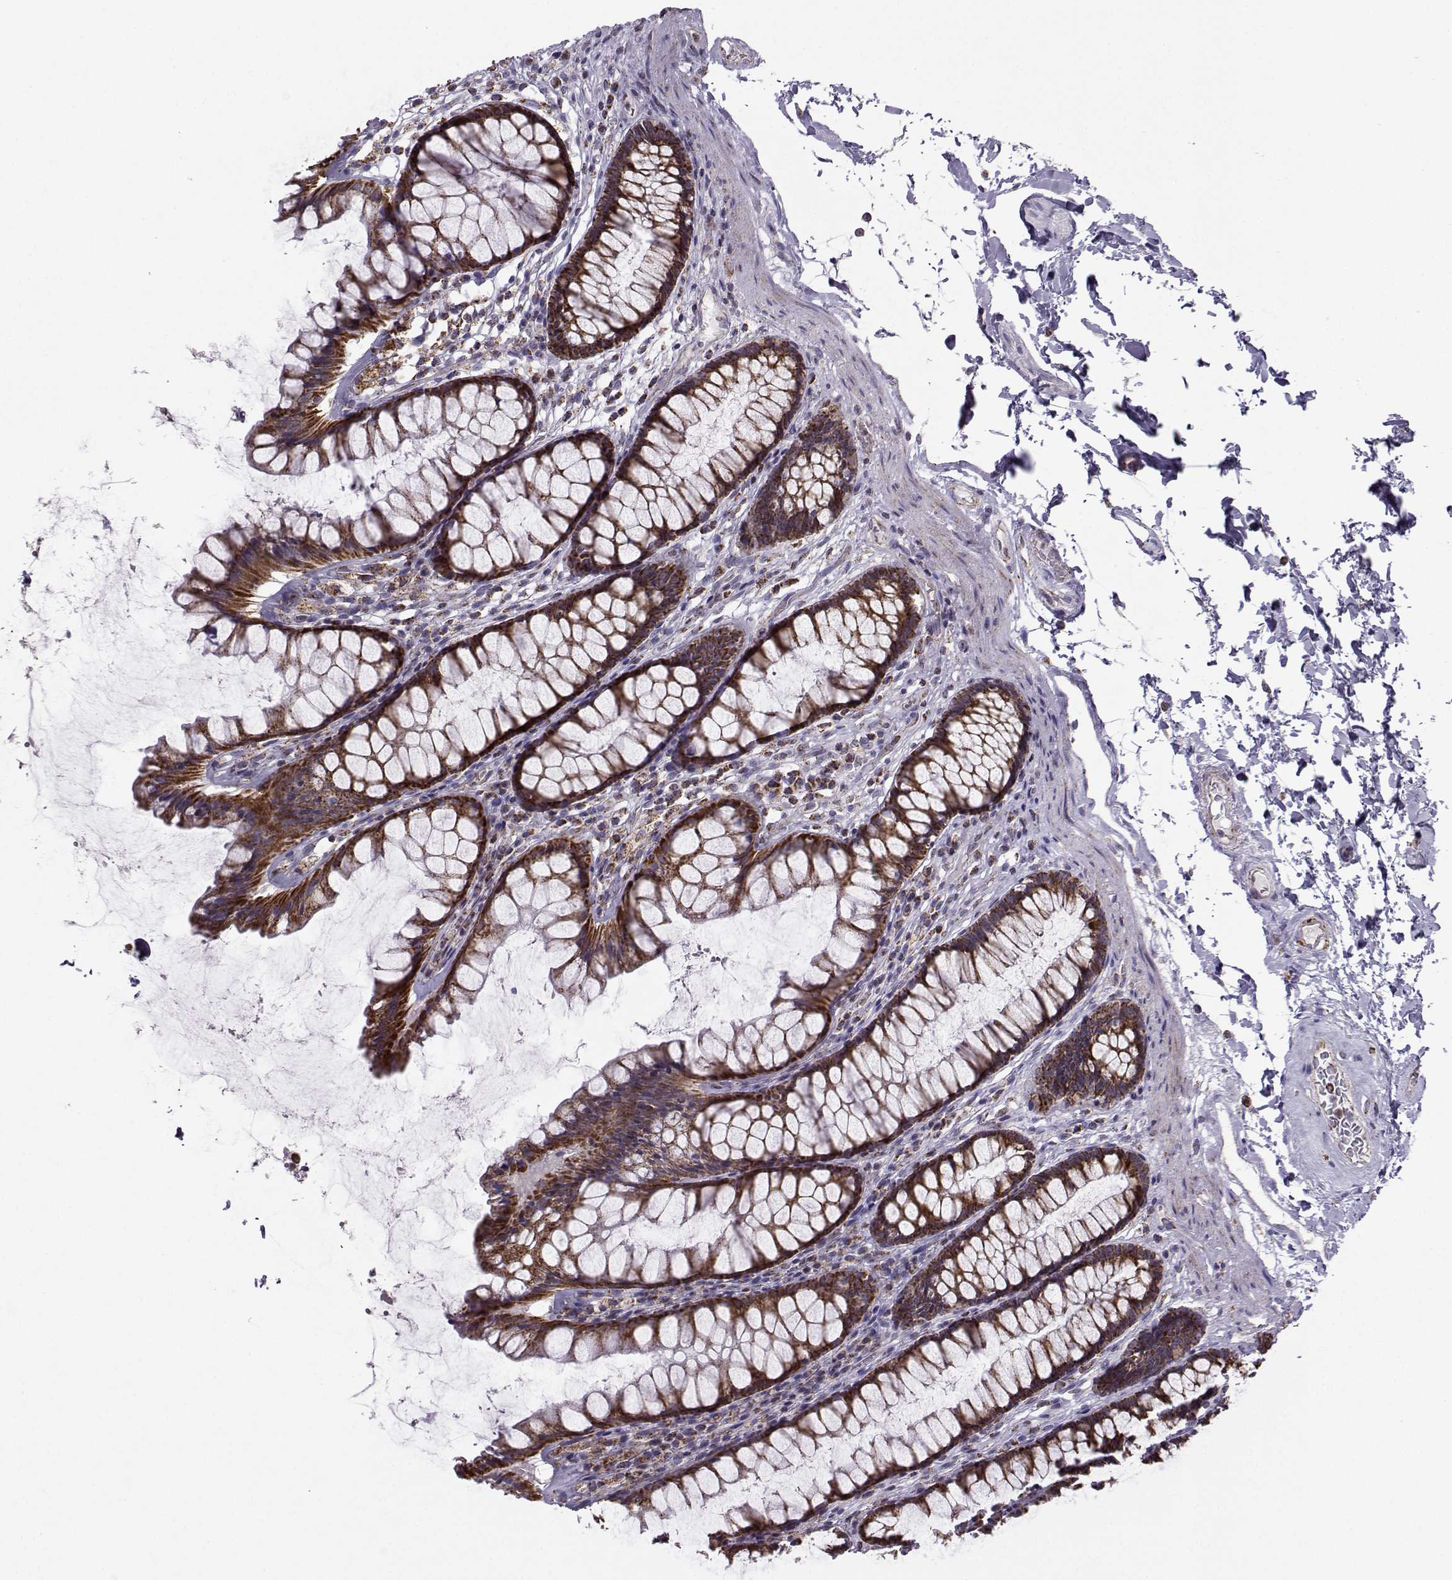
{"staining": {"intensity": "strong", "quantity": ">75%", "location": "cytoplasmic/membranous"}, "tissue": "rectum", "cell_type": "Glandular cells", "image_type": "normal", "snomed": [{"axis": "morphology", "description": "Normal tissue, NOS"}, {"axis": "topography", "description": "Rectum"}], "caption": "Immunohistochemical staining of normal human rectum reveals strong cytoplasmic/membranous protein staining in approximately >75% of glandular cells.", "gene": "NECAB3", "patient": {"sex": "male", "age": 72}}